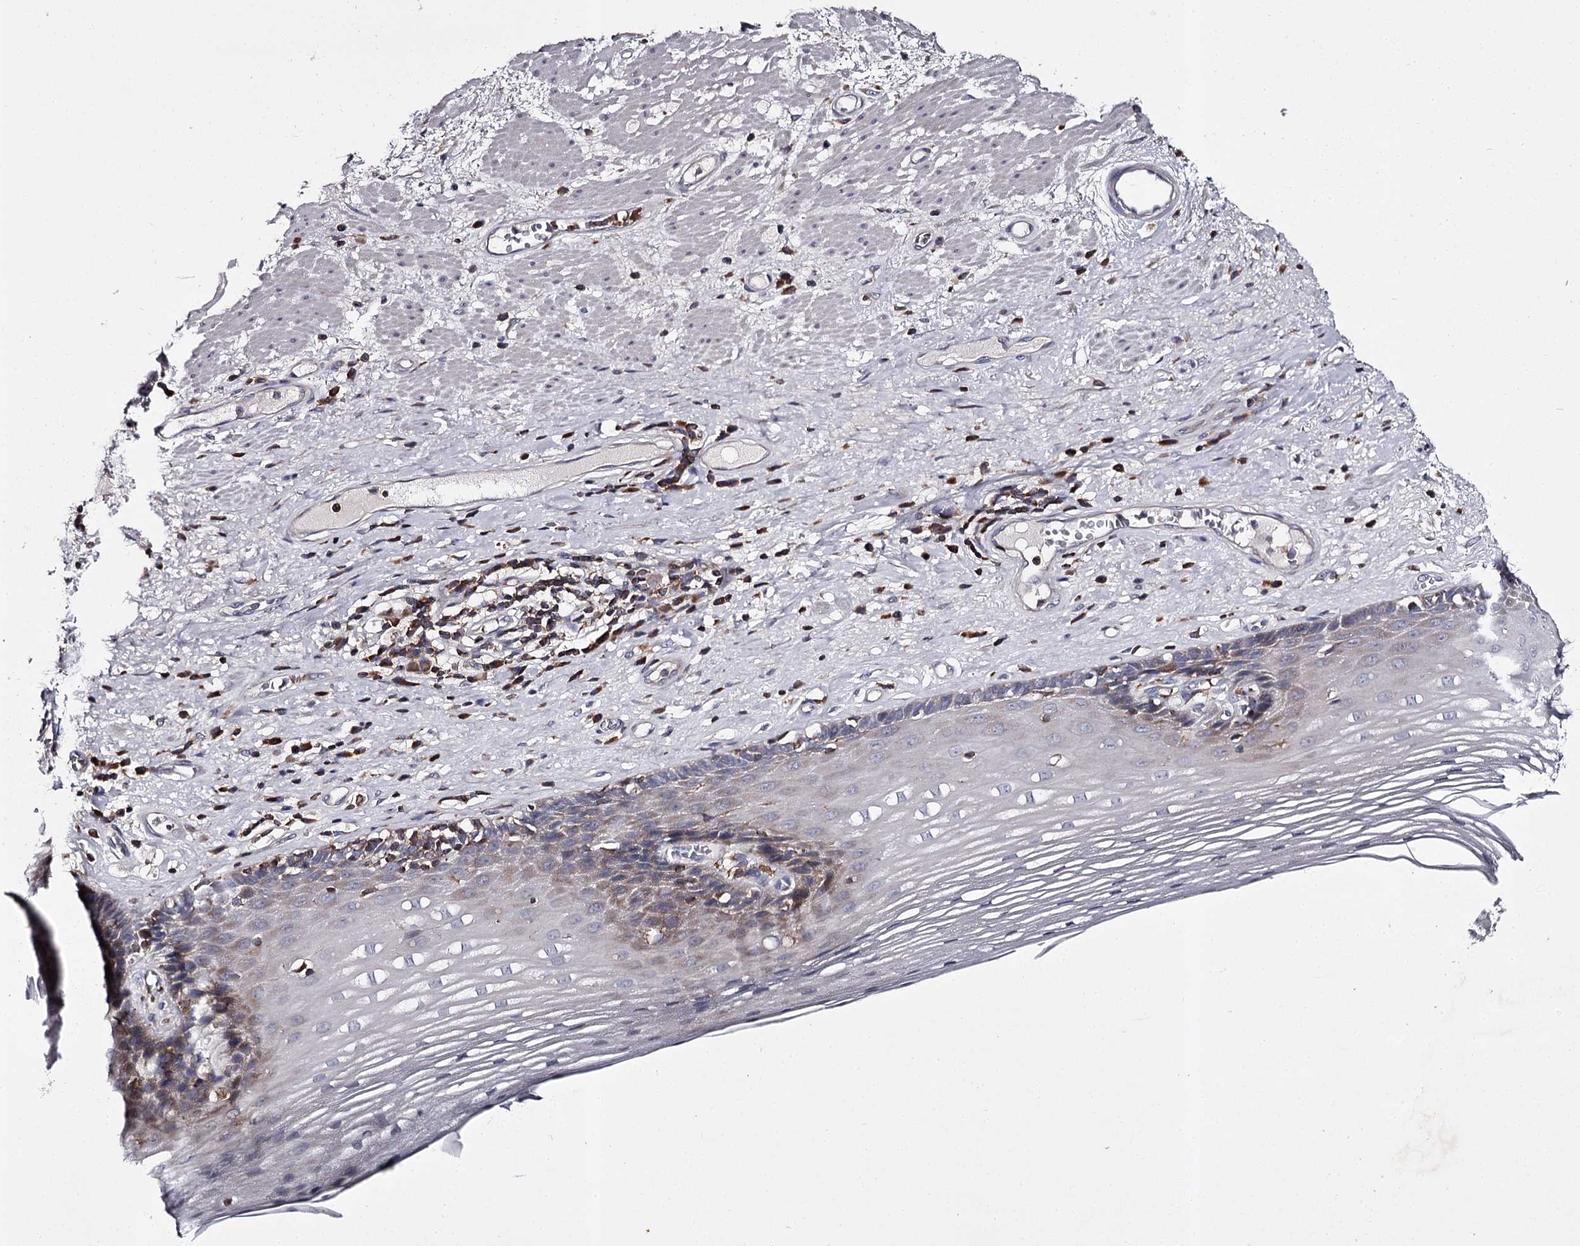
{"staining": {"intensity": "weak", "quantity": "<25%", "location": "cytoplasmic/membranous"}, "tissue": "esophagus", "cell_type": "Squamous epithelial cells", "image_type": "normal", "snomed": [{"axis": "morphology", "description": "Normal tissue, NOS"}, {"axis": "topography", "description": "Esophagus"}], "caption": "Immunohistochemistry of unremarkable human esophagus exhibits no positivity in squamous epithelial cells.", "gene": "RASSF6", "patient": {"sex": "male", "age": 62}}